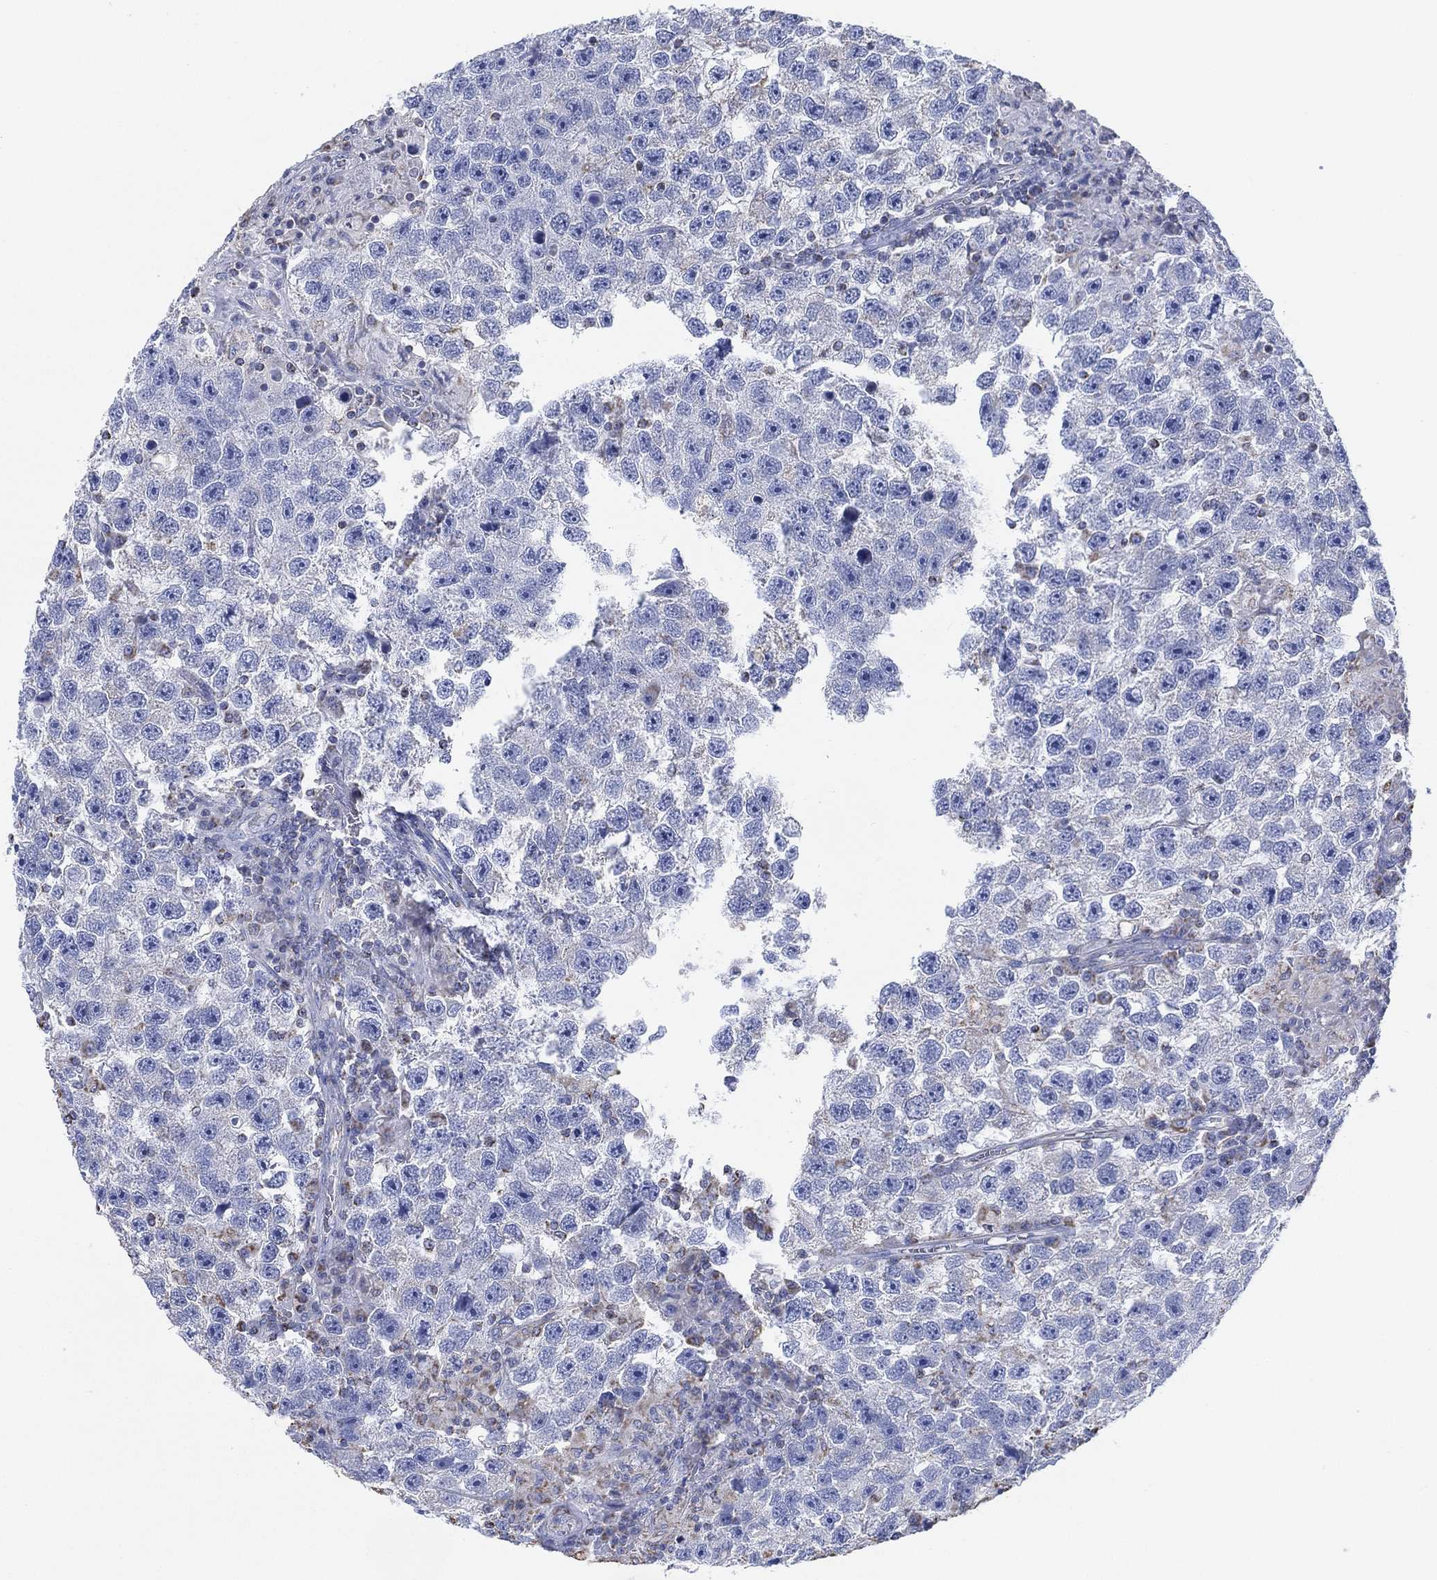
{"staining": {"intensity": "negative", "quantity": "none", "location": "none"}, "tissue": "testis cancer", "cell_type": "Tumor cells", "image_type": "cancer", "snomed": [{"axis": "morphology", "description": "Seminoma, NOS"}, {"axis": "topography", "description": "Testis"}], "caption": "Tumor cells are negative for protein expression in human testis cancer (seminoma).", "gene": "CFTR", "patient": {"sex": "male", "age": 26}}